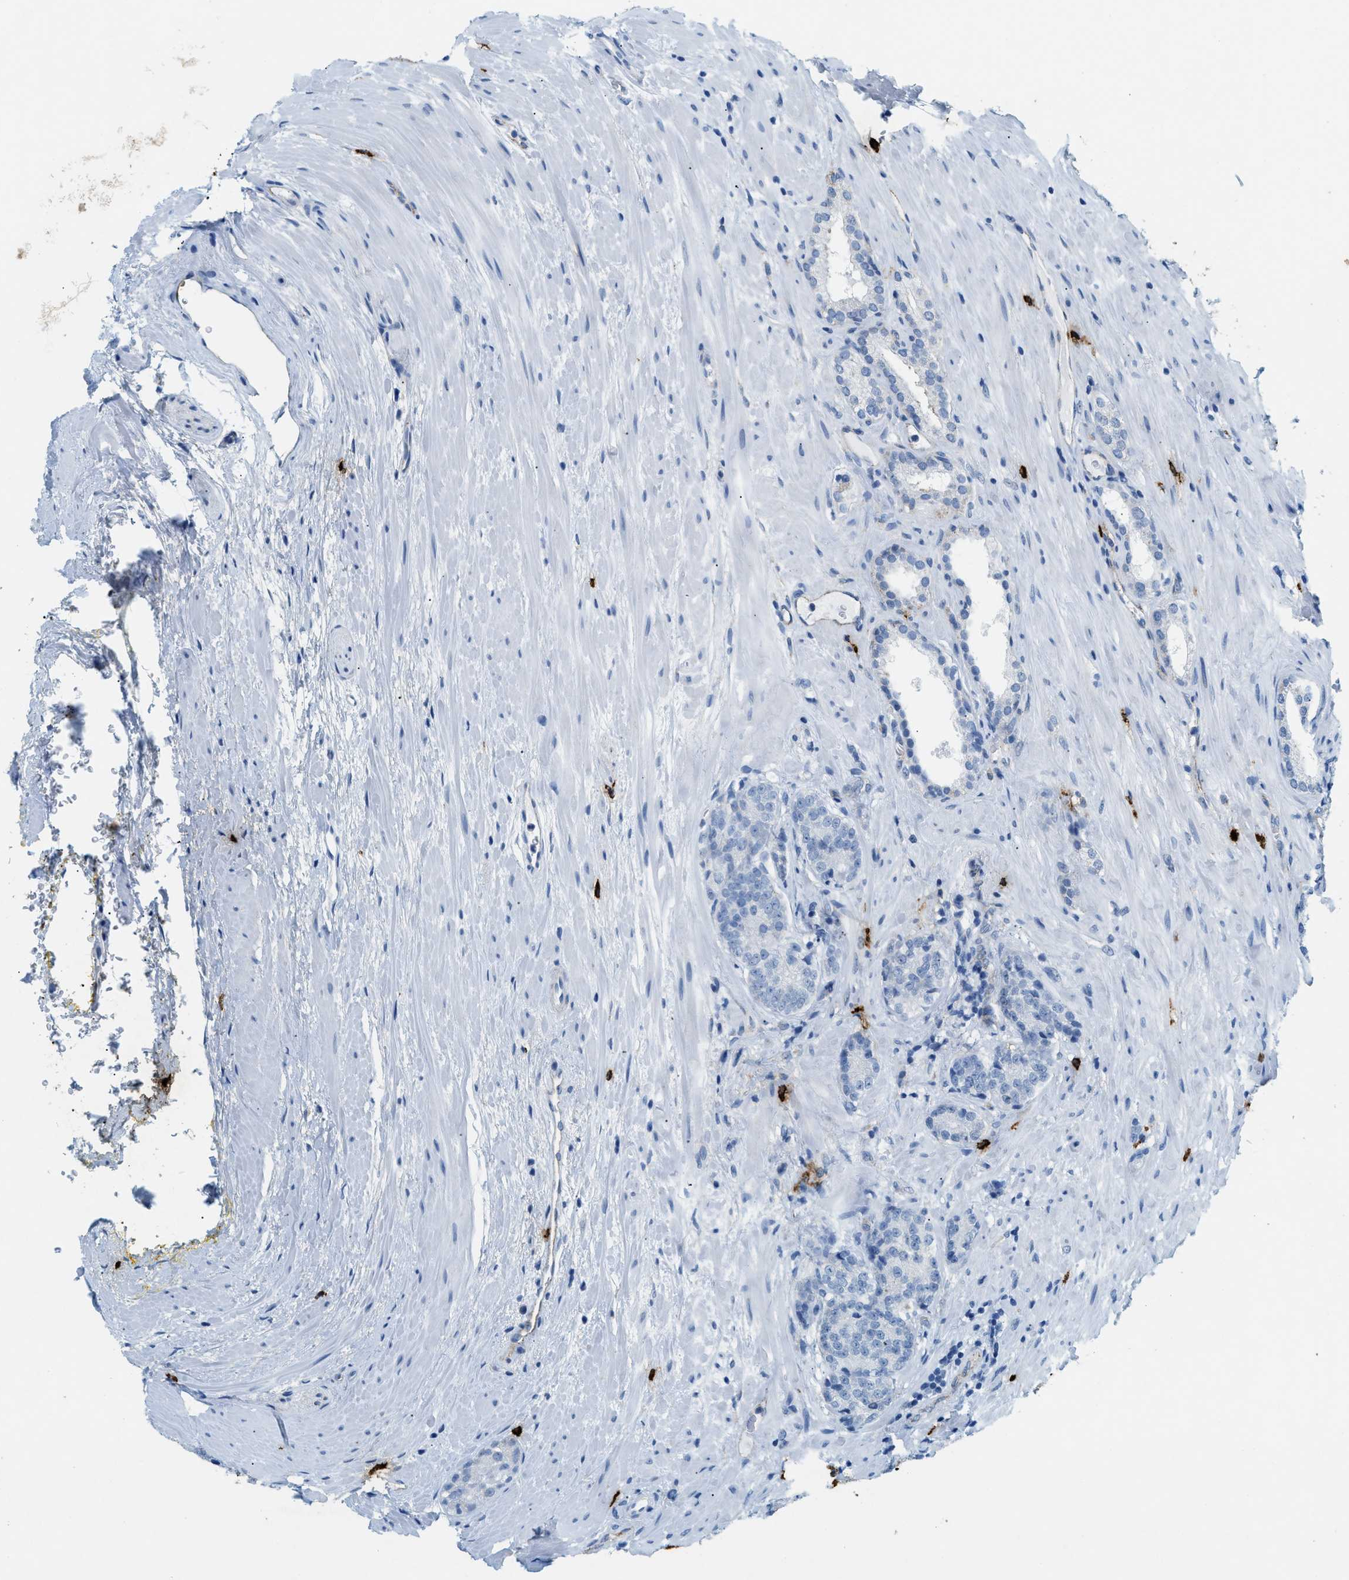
{"staining": {"intensity": "negative", "quantity": "none", "location": "none"}, "tissue": "prostate cancer", "cell_type": "Tumor cells", "image_type": "cancer", "snomed": [{"axis": "morphology", "description": "Adenocarcinoma, High grade"}, {"axis": "topography", "description": "Prostate"}], "caption": "This is an IHC histopathology image of human high-grade adenocarcinoma (prostate). There is no positivity in tumor cells.", "gene": "TPSAB1", "patient": {"sex": "male", "age": 61}}